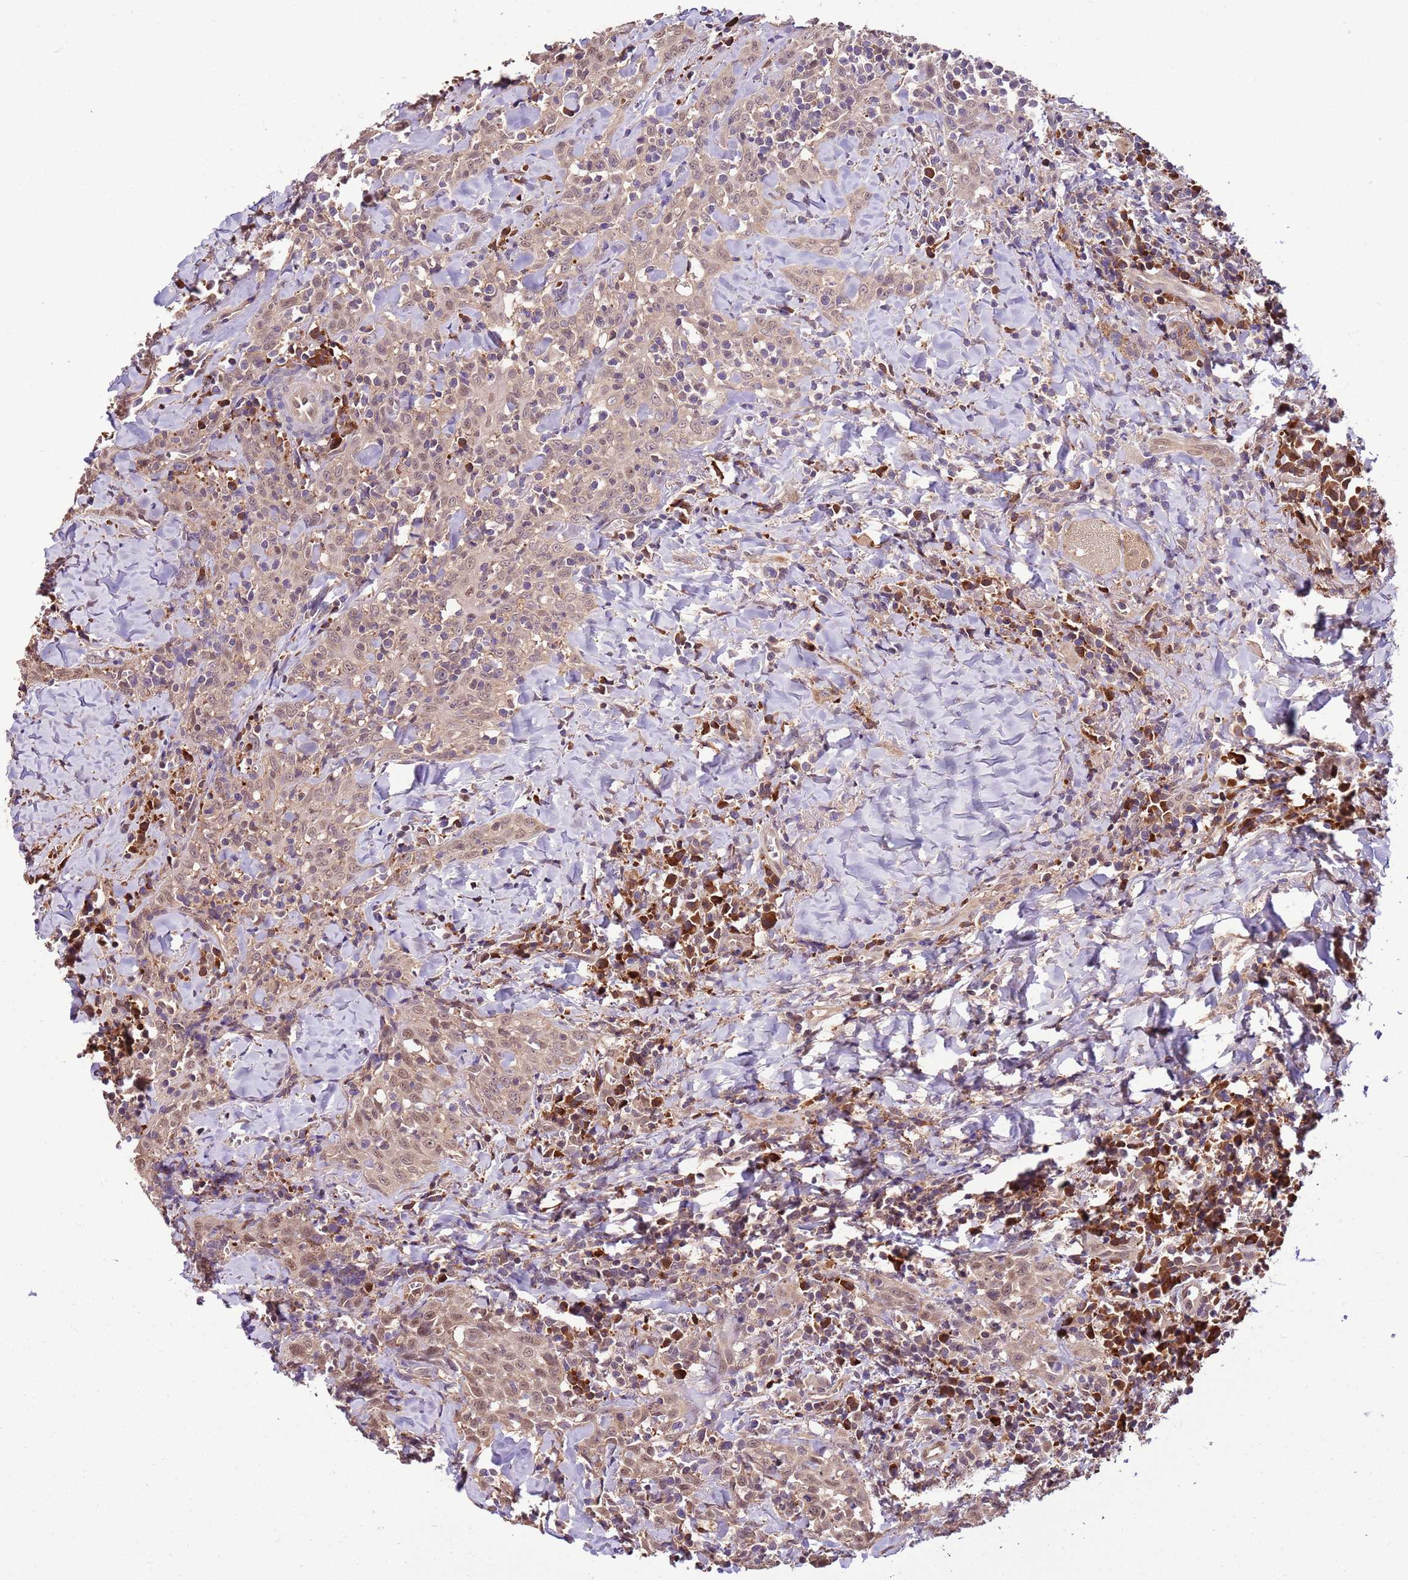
{"staining": {"intensity": "weak", "quantity": "25%-75%", "location": "cytoplasmic/membranous,nuclear"}, "tissue": "head and neck cancer", "cell_type": "Tumor cells", "image_type": "cancer", "snomed": [{"axis": "morphology", "description": "Squamous cell carcinoma, NOS"}, {"axis": "topography", "description": "Head-Neck"}], "caption": "Brown immunohistochemical staining in human squamous cell carcinoma (head and neck) displays weak cytoplasmic/membranous and nuclear positivity in about 25%-75% of tumor cells. The protein is stained brown, and the nuclei are stained in blue (DAB (3,3'-diaminobenzidine) IHC with brightfield microscopy, high magnification).", "gene": "BBS5", "patient": {"sex": "female", "age": 70}}